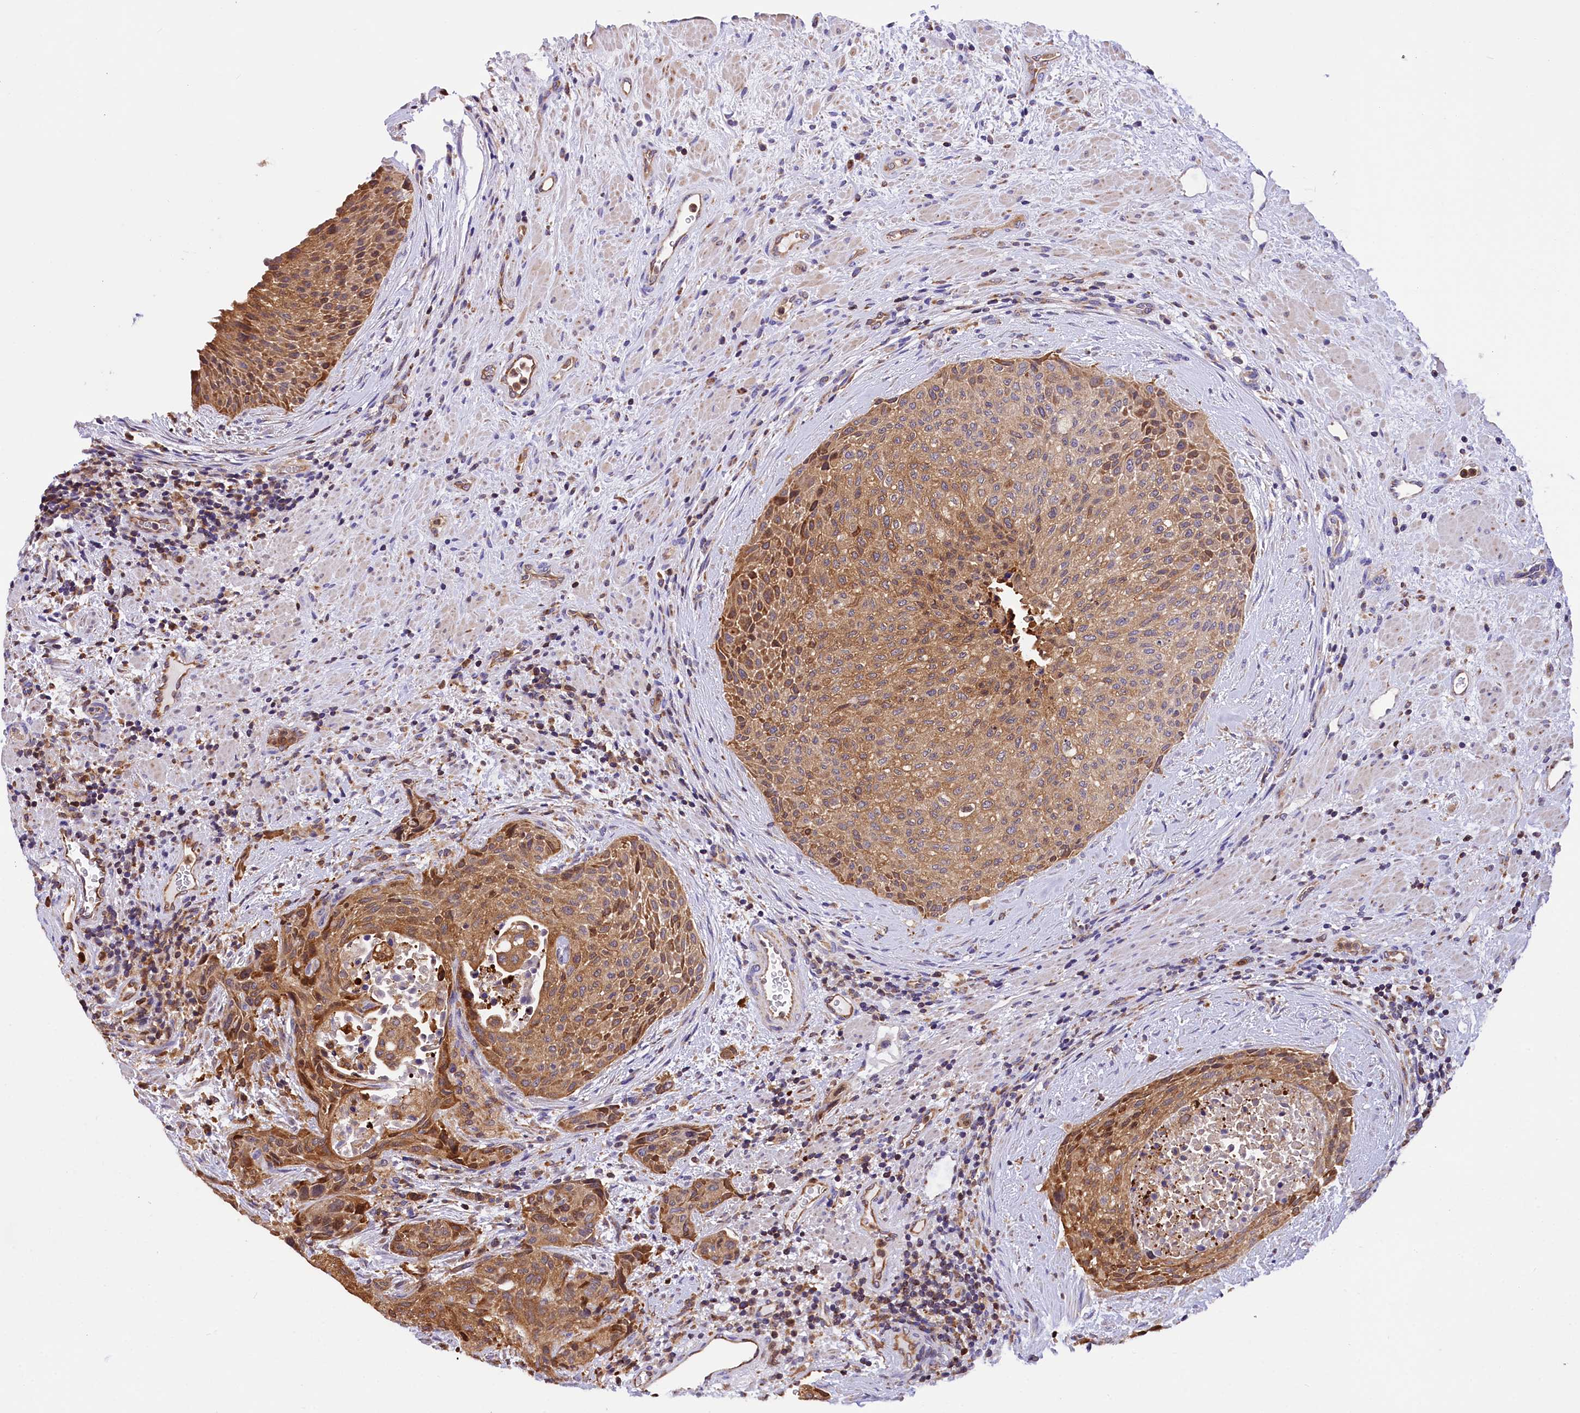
{"staining": {"intensity": "moderate", "quantity": ">75%", "location": "cytoplasmic/membranous"}, "tissue": "urothelial cancer", "cell_type": "Tumor cells", "image_type": "cancer", "snomed": [{"axis": "morphology", "description": "Normal tissue, NOS"}, {"axis": "morphology", "description": "Urothelial carcinoma, NOS"}, {"axis": "topography", "description": "Urinary bladder"}, {"axis": "topography", "description": "Peripheral nerve tissue"}], "caption": "Brown immunohistochemical staining in transitional cell carcinoma reveals moderate cytoplasmic/membranous positivity in about >75% of tumor cells. The protein is shown in brown color, while the nuclei are stained blue.", "gene": "TASOR2", "patient": {"sex": "male", "age": 35}}